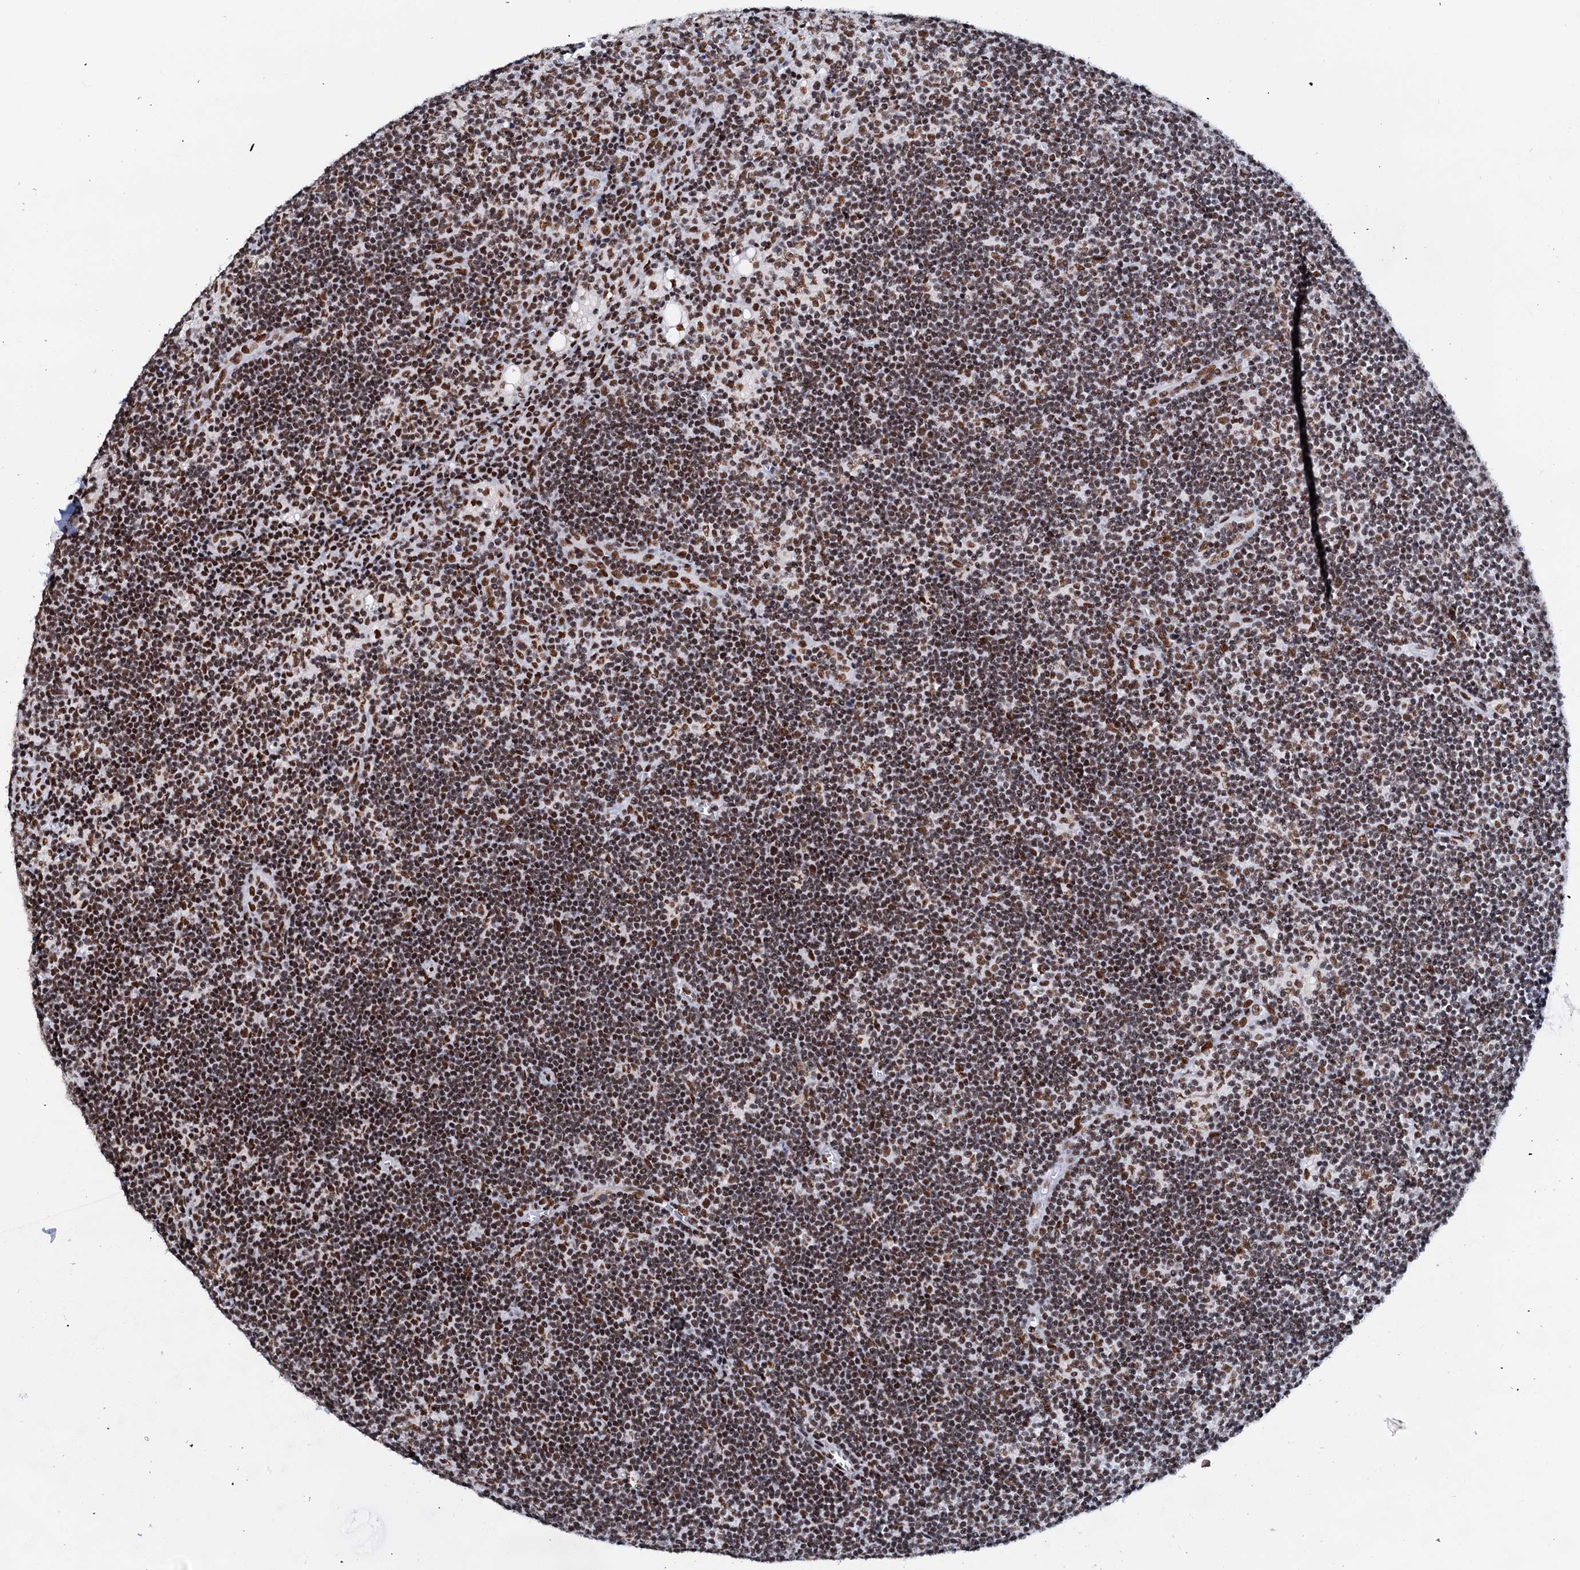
{"staining": {"intensity": "strong", "quantity": ">75%", "location": "nuclear"}, "tissue": "lymph node", "cell_type": "Germinal center cells", "image_type": "normal", "snomed": [{"axis": "morphology", "description": "Normal tissue, NOS"}, {"axis": "topography", "description": "Lymph node"}], "caption": "Strong nuclear positivity is identified in about >75% of germinal center cells in normal lymph node. (Stains: DAB (3,3'-diaminobenzidine) in brown, nuclei in blue, Microscopy: brightfield microscopy at high magnification).", "gene": "SLTM", "patient": {"sex": "male", "age": 24}}